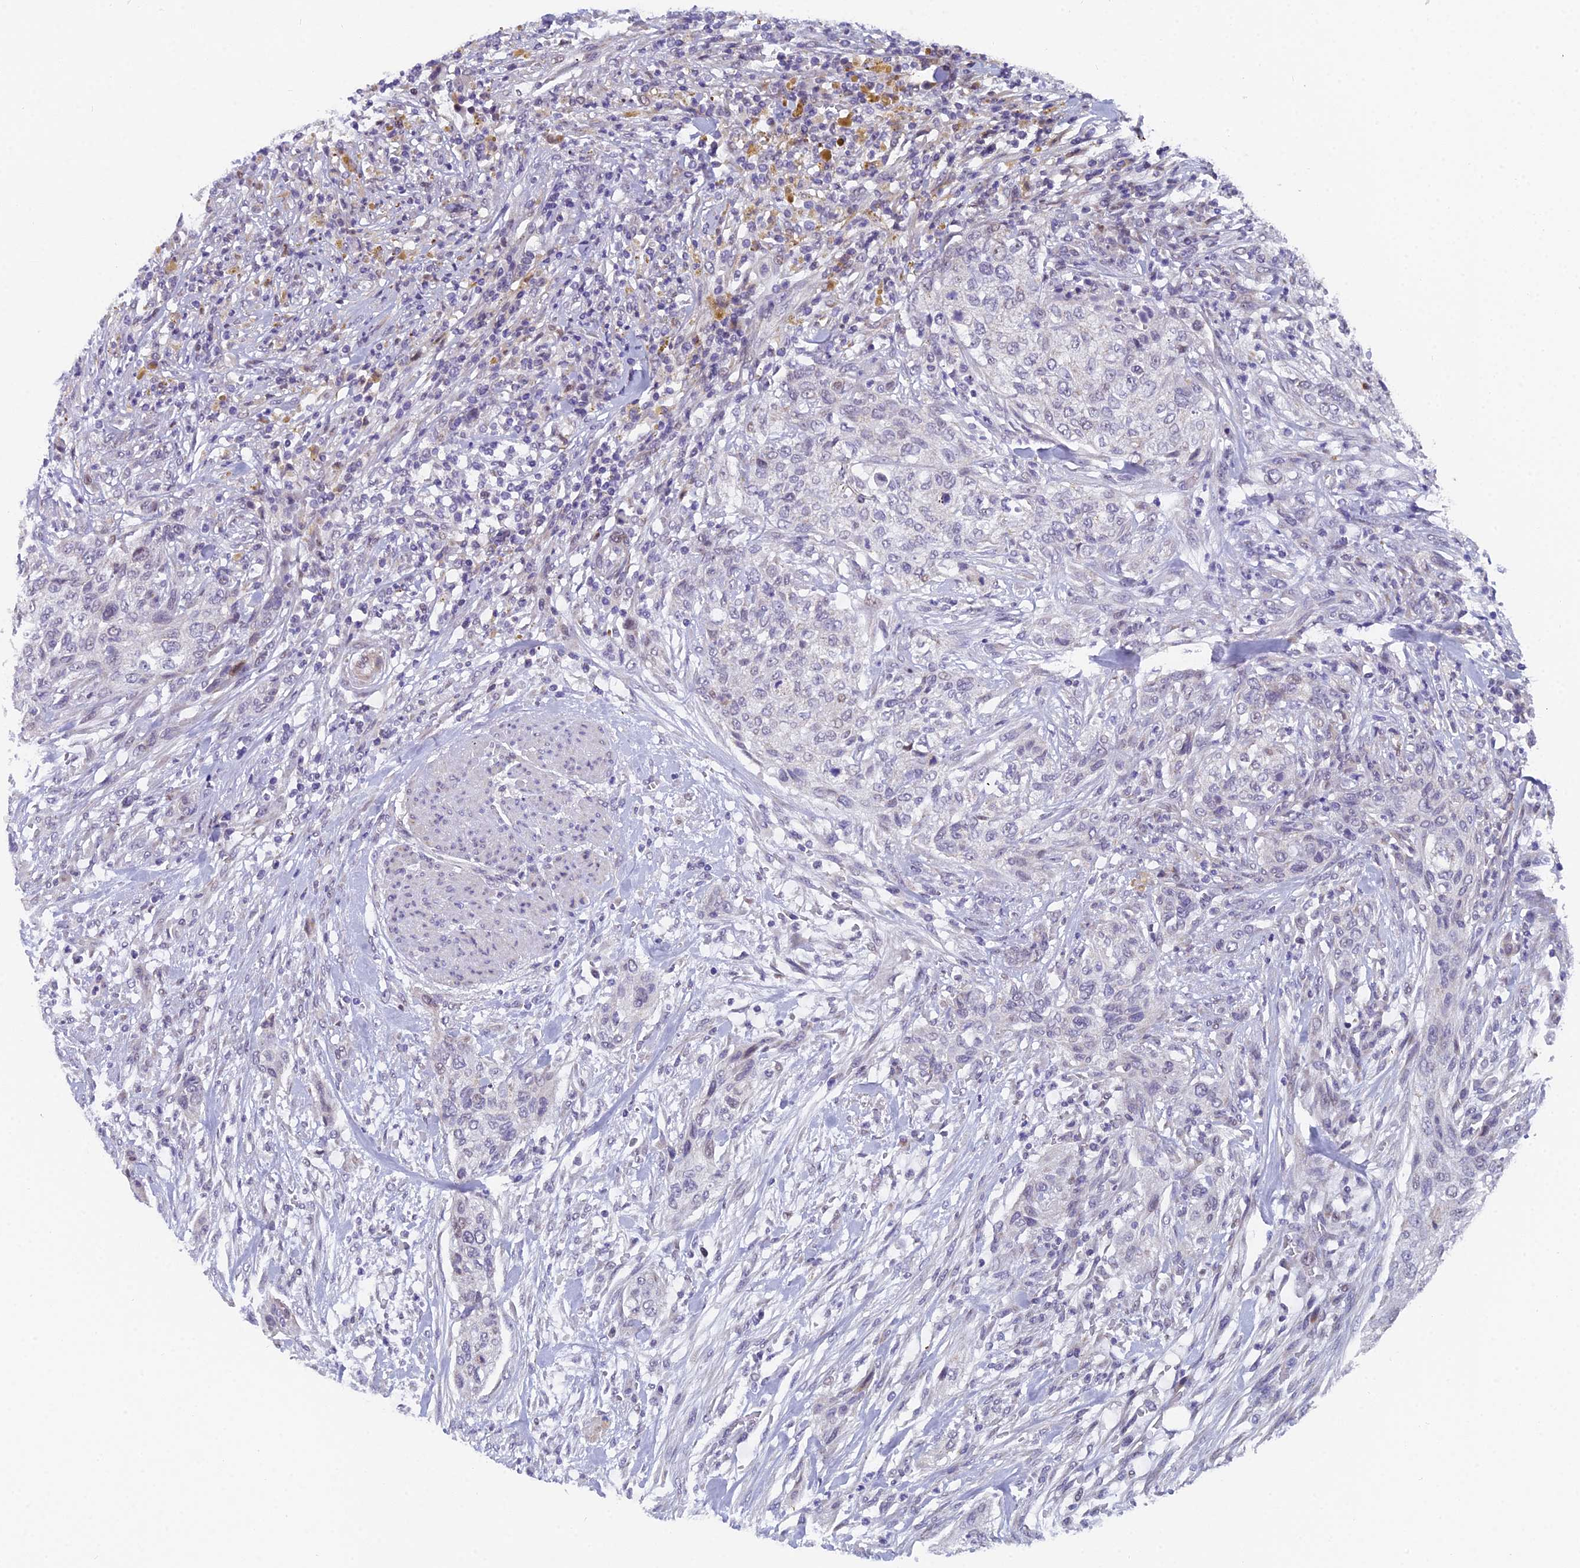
{"staining": {"intensity": "negative", "quantity": "none", "location": "none"}, "tissue": "urothelial cancer", "cell_type": "Tumor cells", "image_type": "cancer", "snomed": [{"axis": "morphology", "description": "Urothelial carcinoma, High grade"}, {"axis": "topography", "description": "Urinary bladder"}], "caption": "The micrograph reveals no significant expression in tumor cells of urothelial cancer.", "gene": "XKR9", "patient": {"sex": "male", "age": 35}}